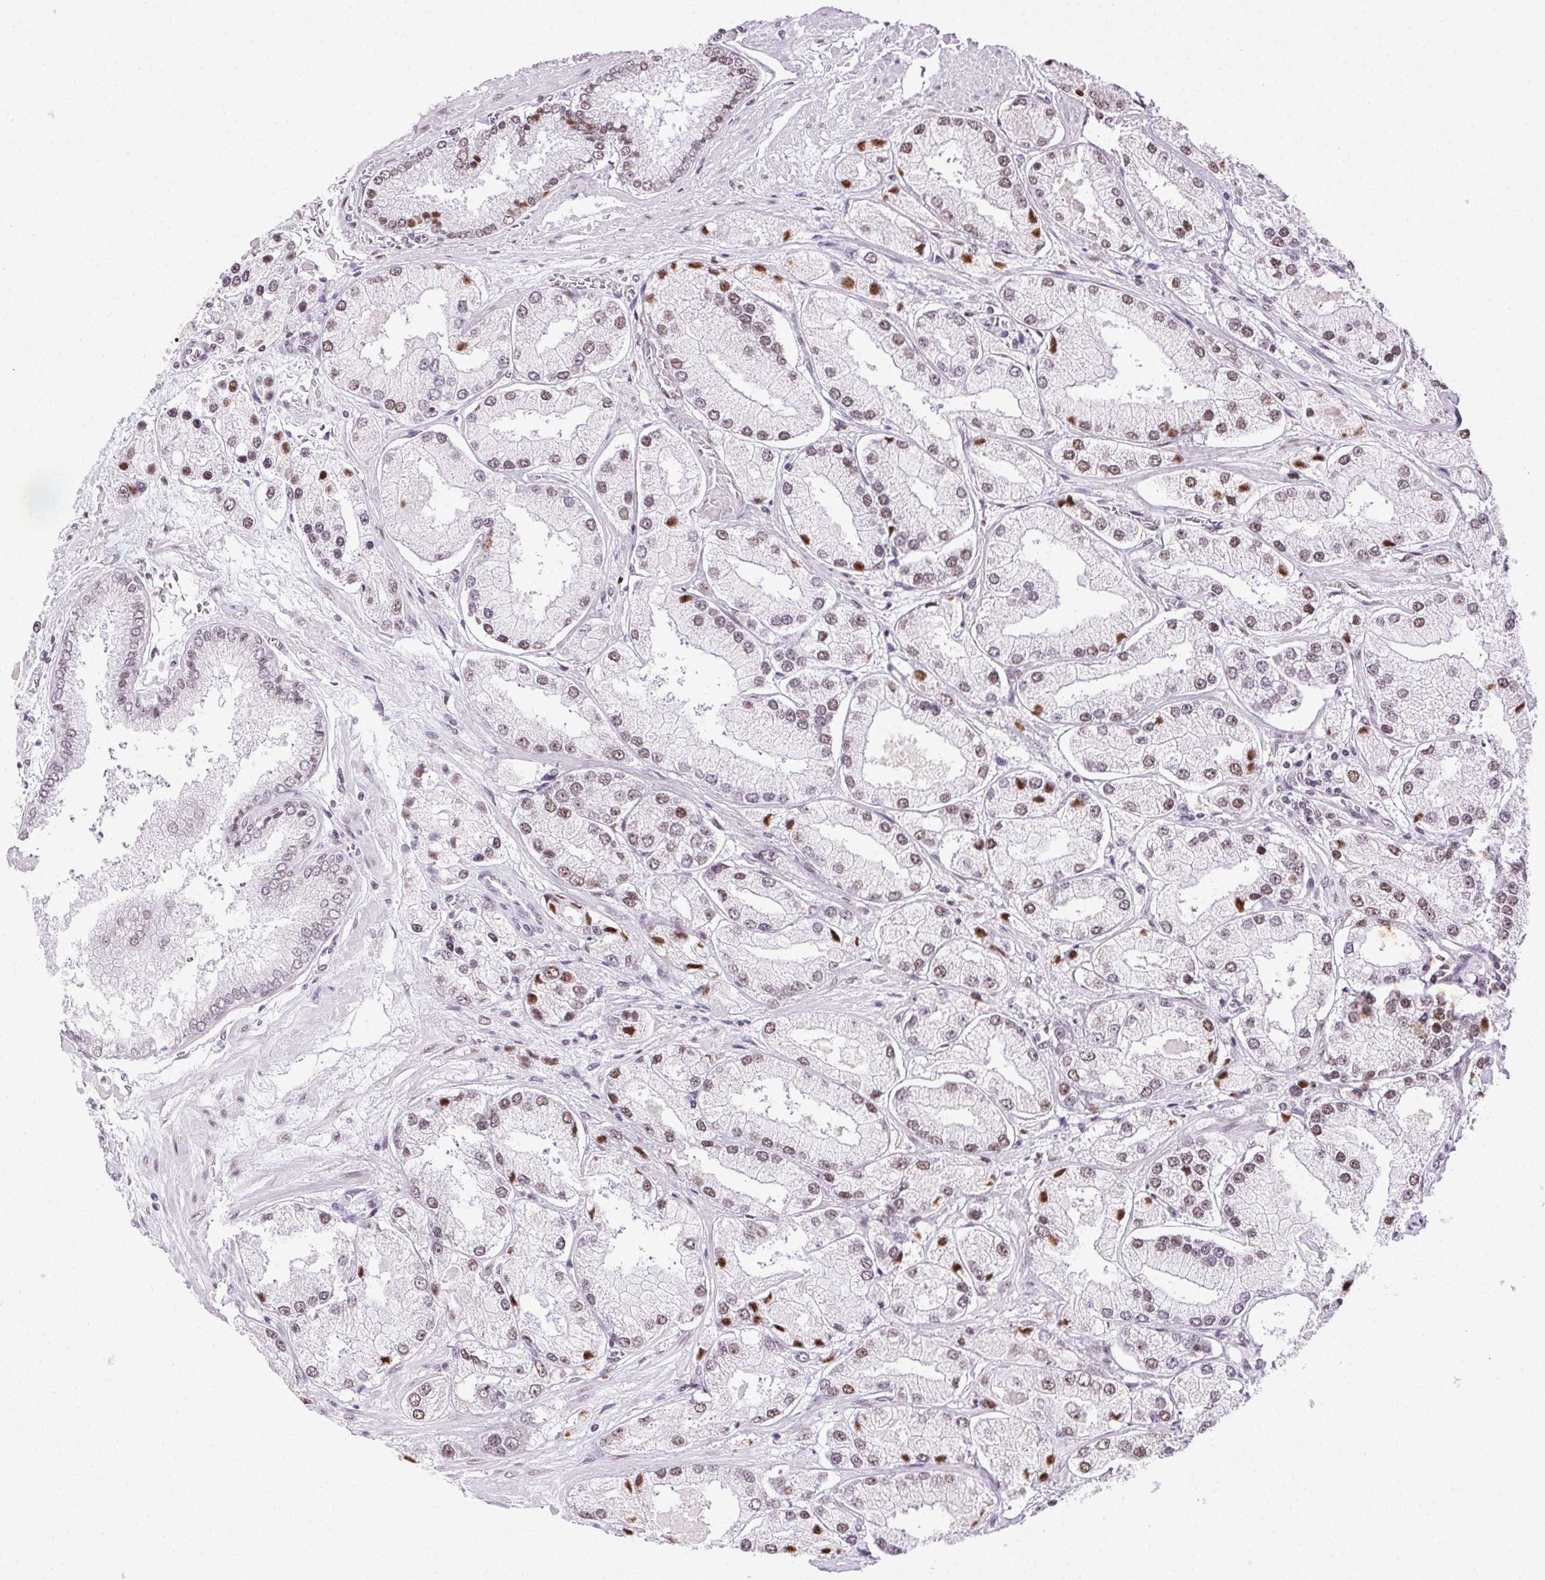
{"staining": {"intensity": "moderate", "quantity": "25%-75%", "location": "nuclear"}, "tissue": "prostate cancer", "cell_type": "Tumor cells", "image_type": "cancer", "snomed": [{"axis": "morphology", "description": "Adenocarcinoma, High grade"}, {"axis": "topography", "description": "Prostate"}], "caption": "Approximately 25%-75% of tumor cells in human prostate cancer display moderate nuclear protein positivity as visualized by brown immunohistochemical staining.", "gene": "TRA2B", "patient": {"sex": "male", "age": 67}}